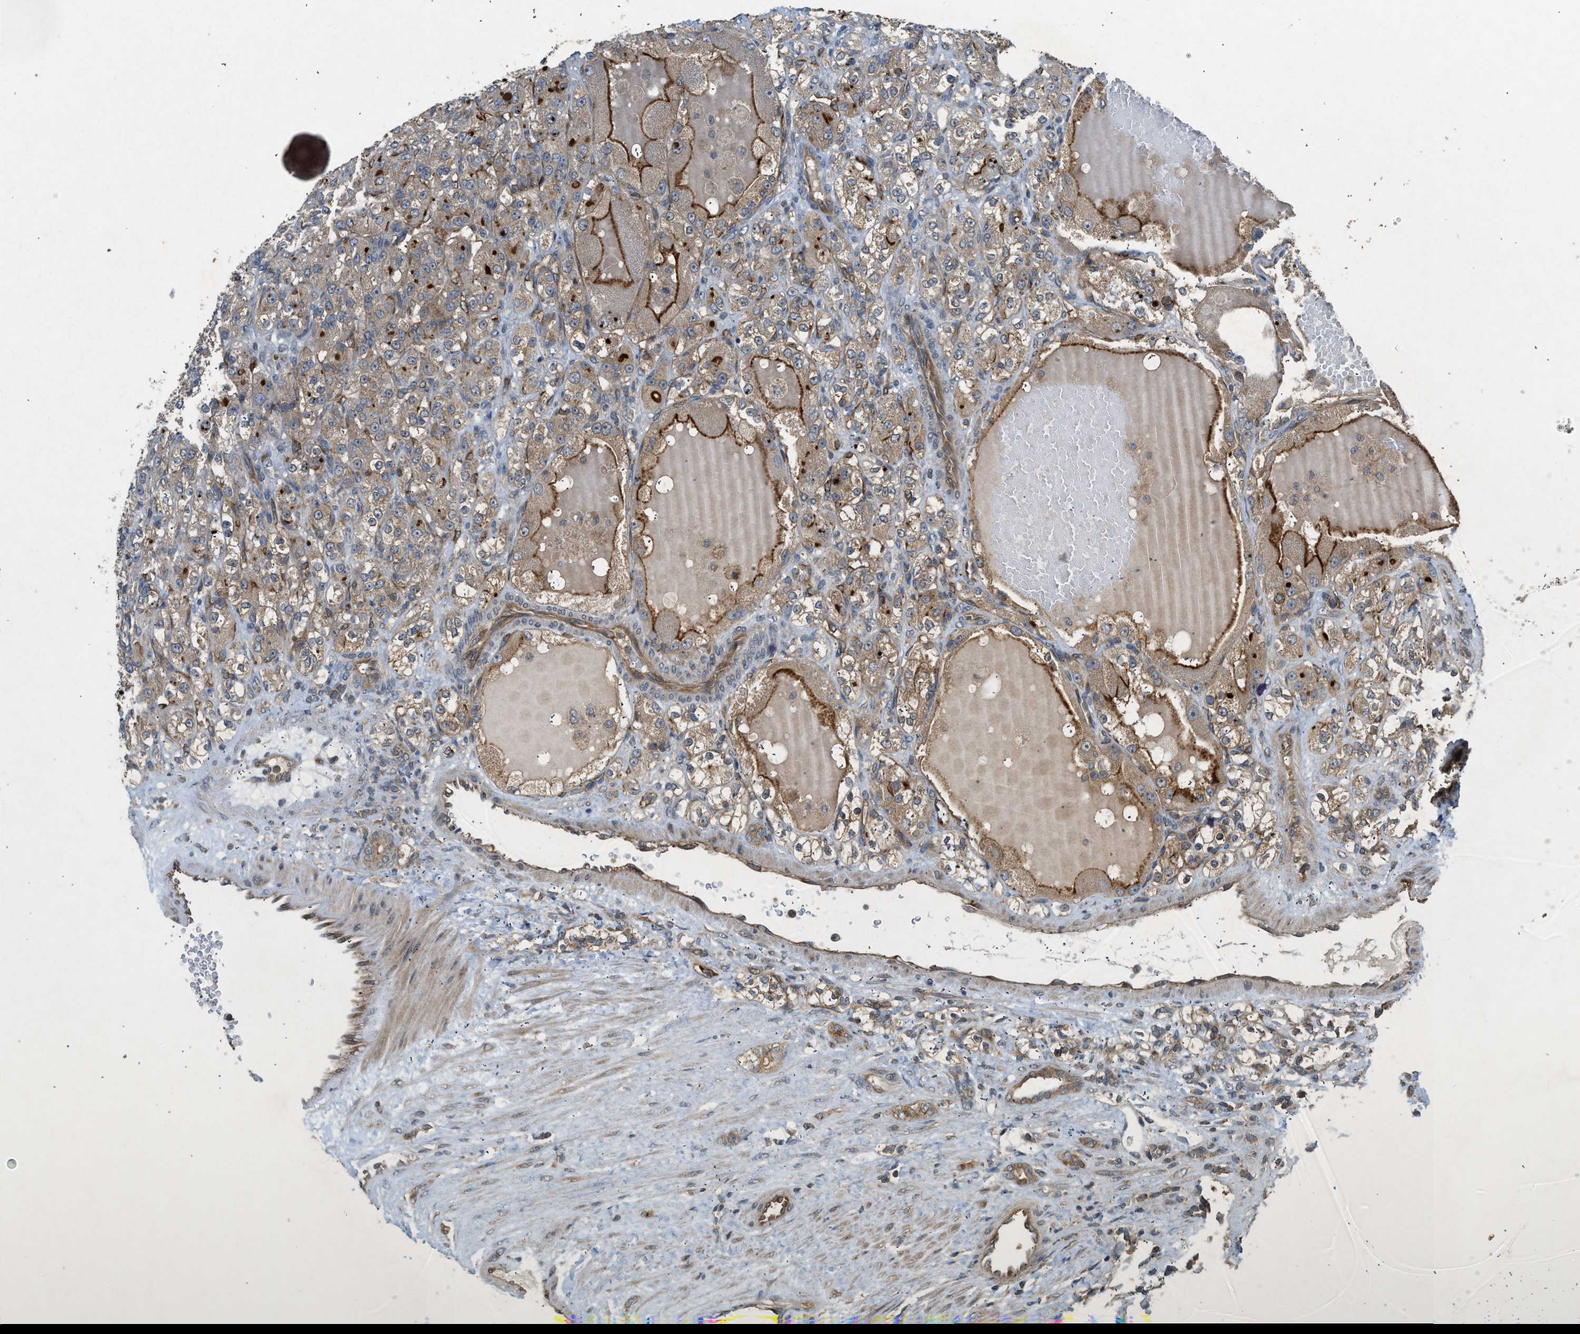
{"staining": {"intensity": "moderate", "quantity": ">75%", "location": "cytoplasmic/membranous"}, "tissue": "renal cancer", "cell_type": "Tumor cells", "image_type": "cancer", "snomed": [{"axis": "morphology", "description": "Adenocarcinoma, NOS"}, {"axis": "topography", "description": "Kidney"}], "caption": "Immunohistochemistry of adenocarcinoma (renal) demonstrates medium levels of moderate cytoplasmic/membranous expression in about >75% of tumor cells.", "gene": "HIP1R", "patient": {"sex": "male", "age": 61}}